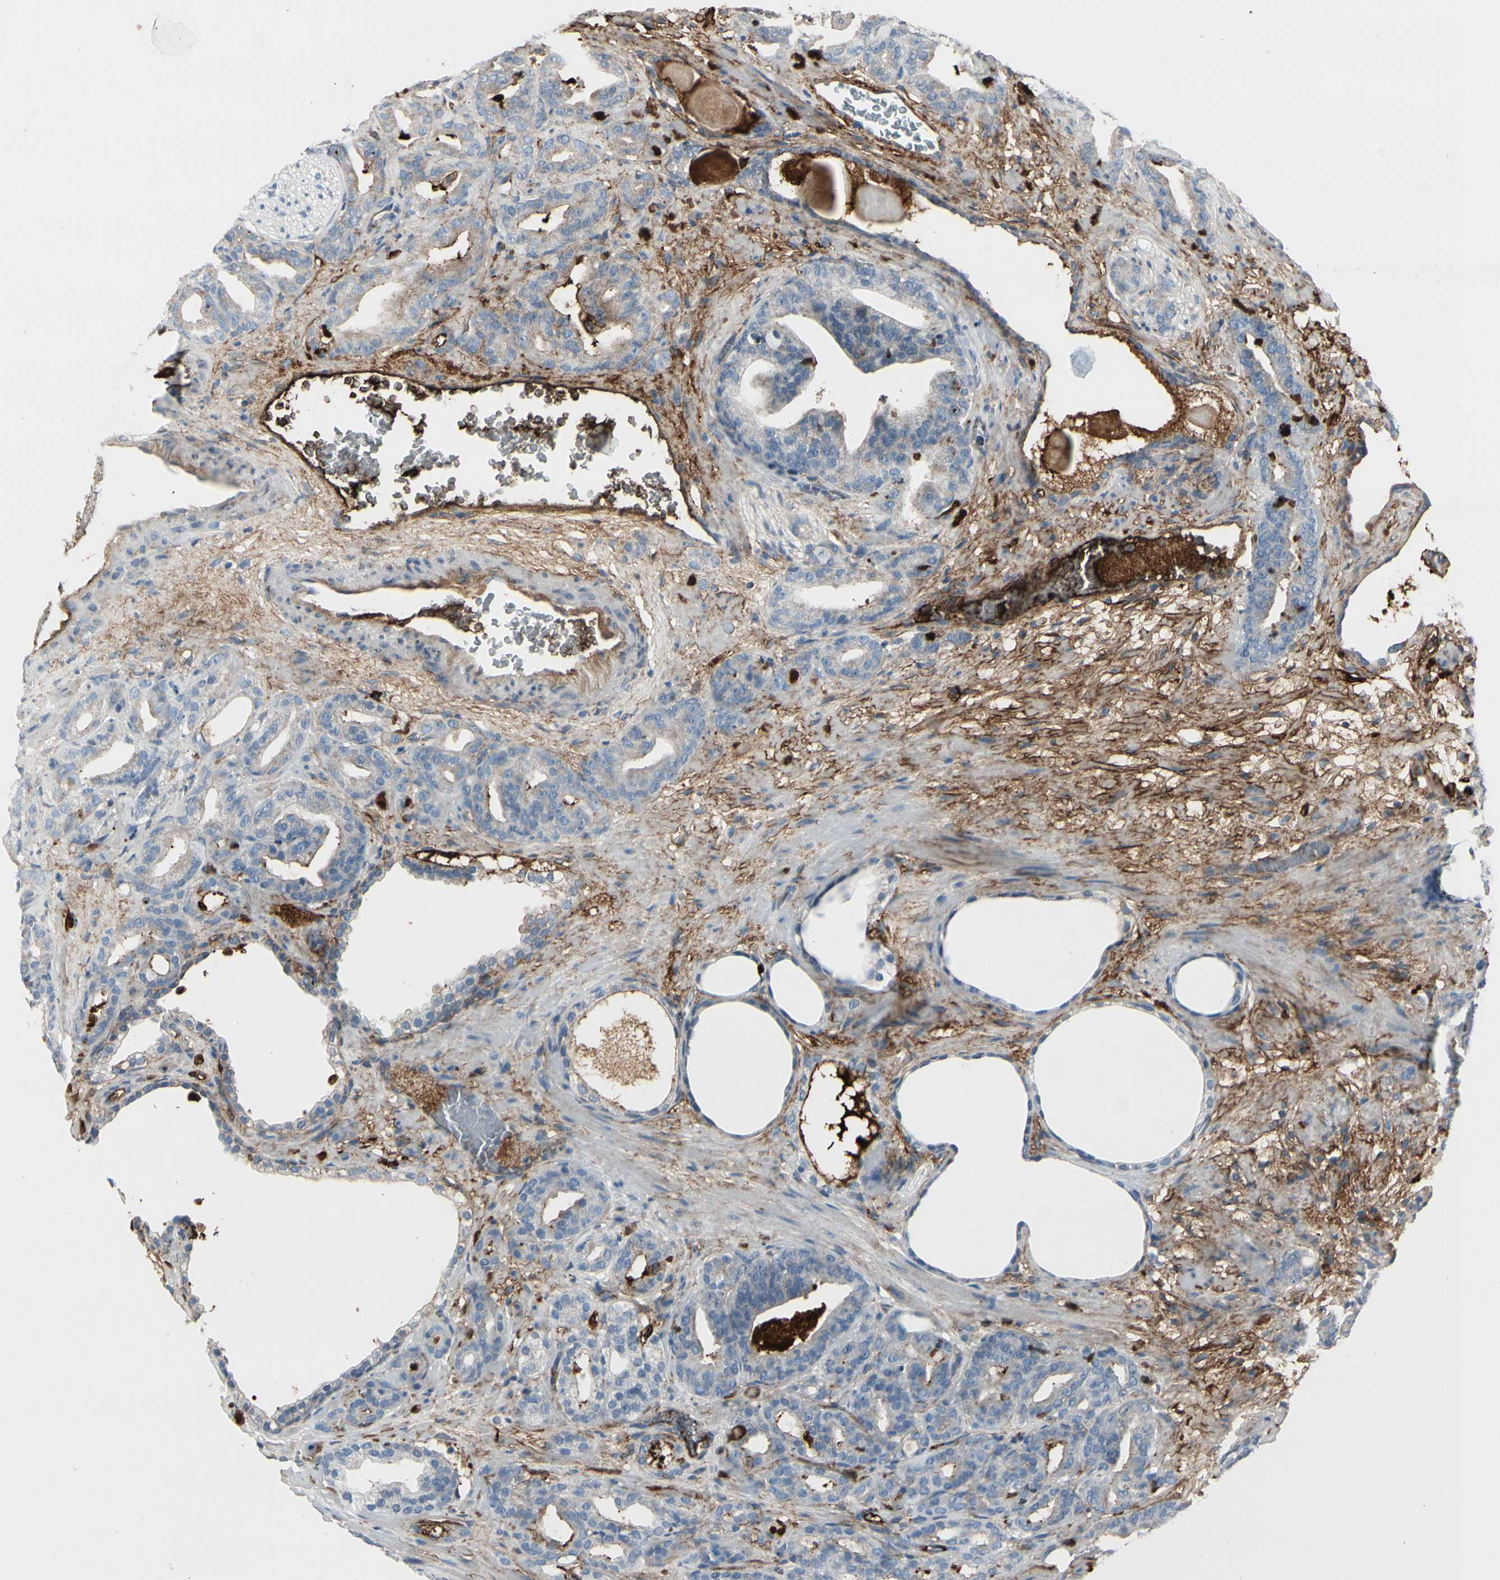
{"staining": {"intensity": "moderate", "quantity": "<25%", "location": "cytoplasmic/membranous"}, "tissue": "prostate cancer", "cell_type": "Tumor cells", "image_type": "cancer", "snomed": [{"axis": "morphology", "description": "Adenocarcinoma, Low grade"}, {"axis": "topography", "description": "Prostate"}], "caption": "Prostate low-grade adenocarcinoma was stained to show a protein in brown. There is low levels of moderate cytoplasmic/membranous positivity in about <25% of tumor cells. (IHC, brightfield microscopy, high magnification).", "gene": "IGHG1", "patient": {"sex": "male", "age": 63}}